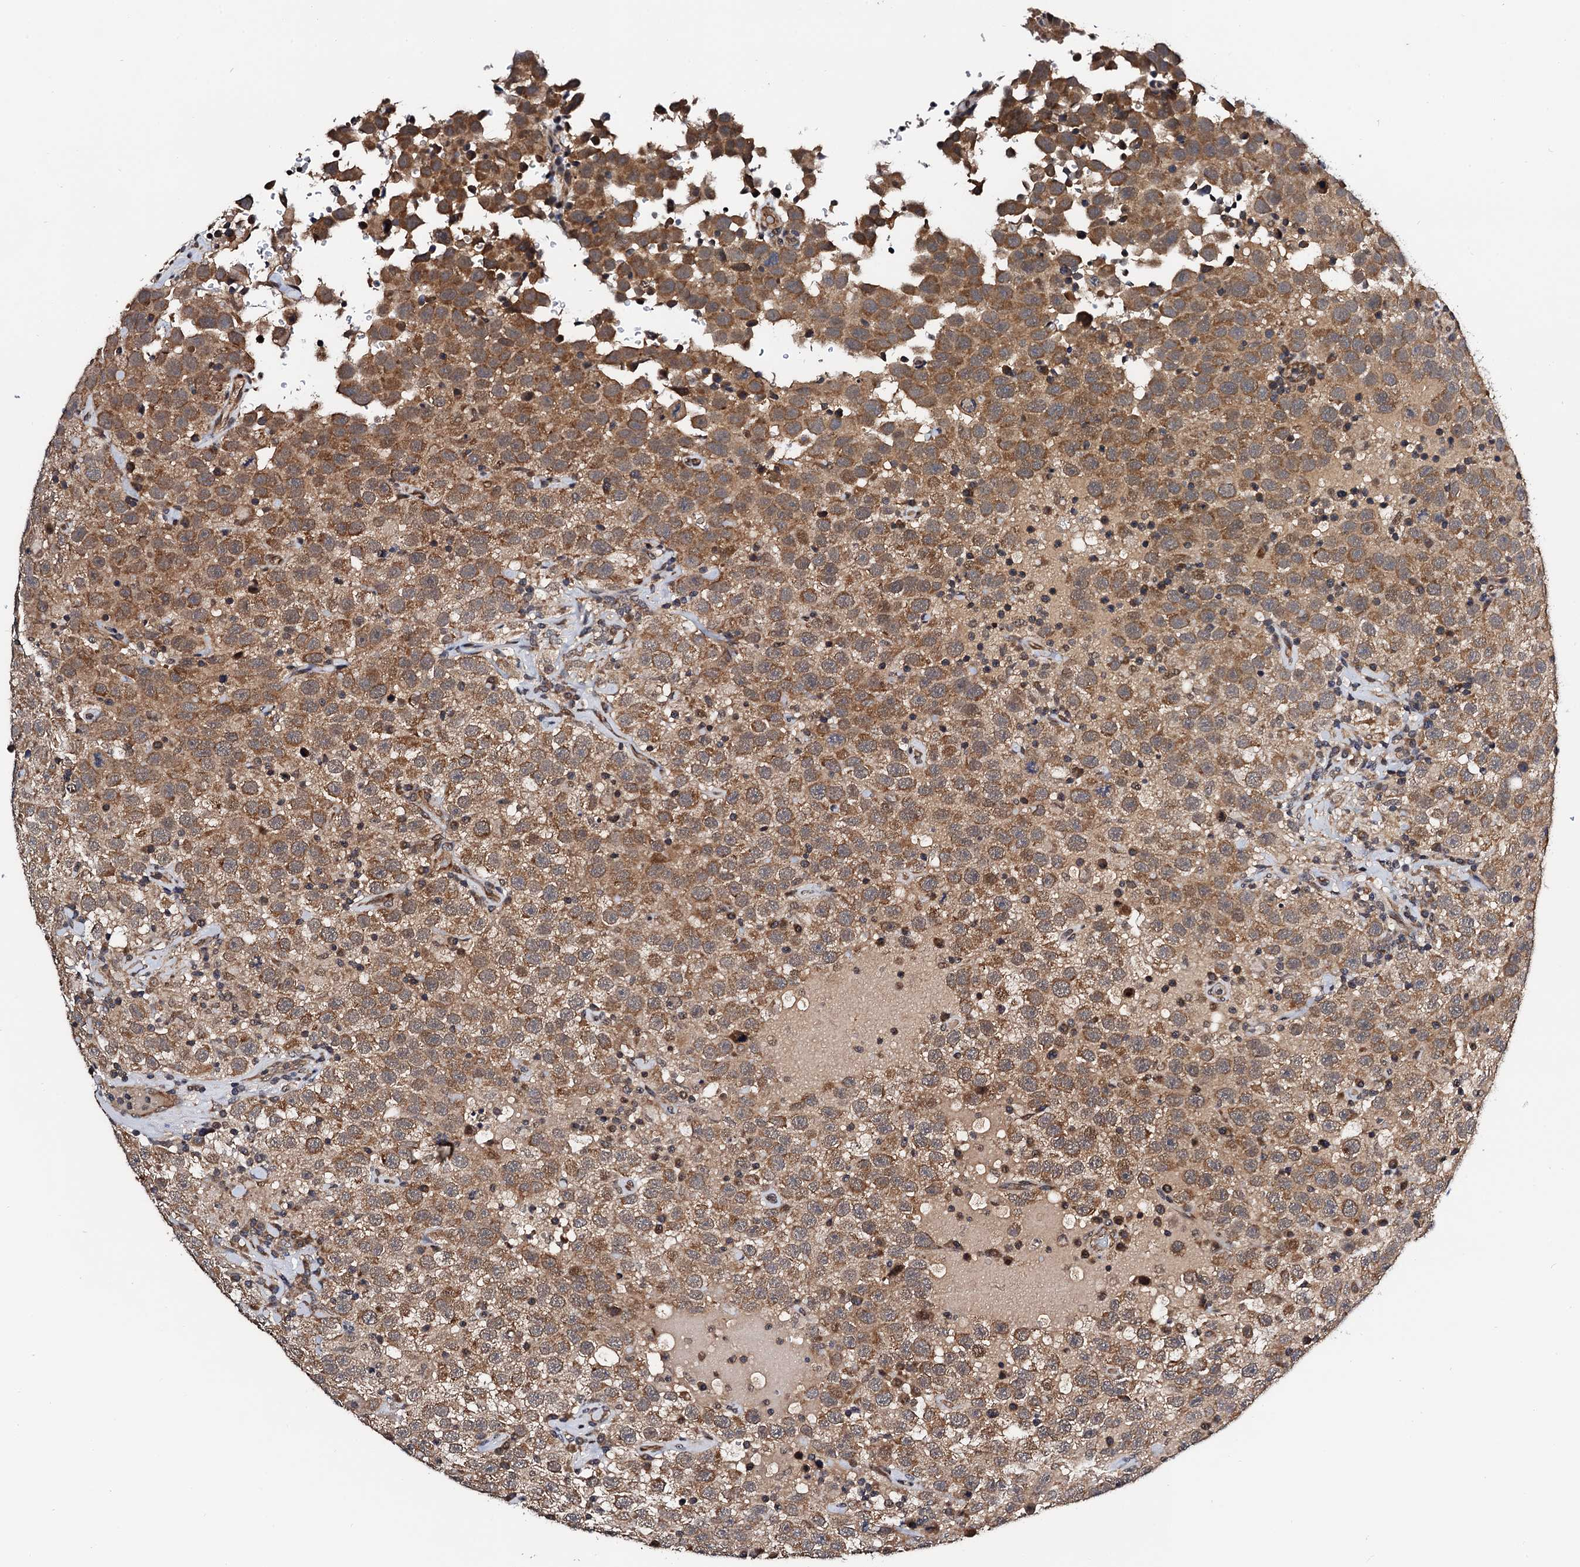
{"staining": {"intensity": "moderate", "quantity": ">75%", "location": "cytoplasmic/membranous"}, "tissue": "testis cancer", "cell_type": "Tumor cells", "image_type": "cancer", "snomed": [{"axis": "morphology", "description": "Seminoma, NOS"}, {"axis": "topography", "description": "Testis"}], "caption": "Tumor cells exhibit medium levels of moderate cytoplasmic/membranous expression in about >75% of cells in human testis cancer.", "gene": "NAA16", "patient": {"sex": "male", "age": 41}}